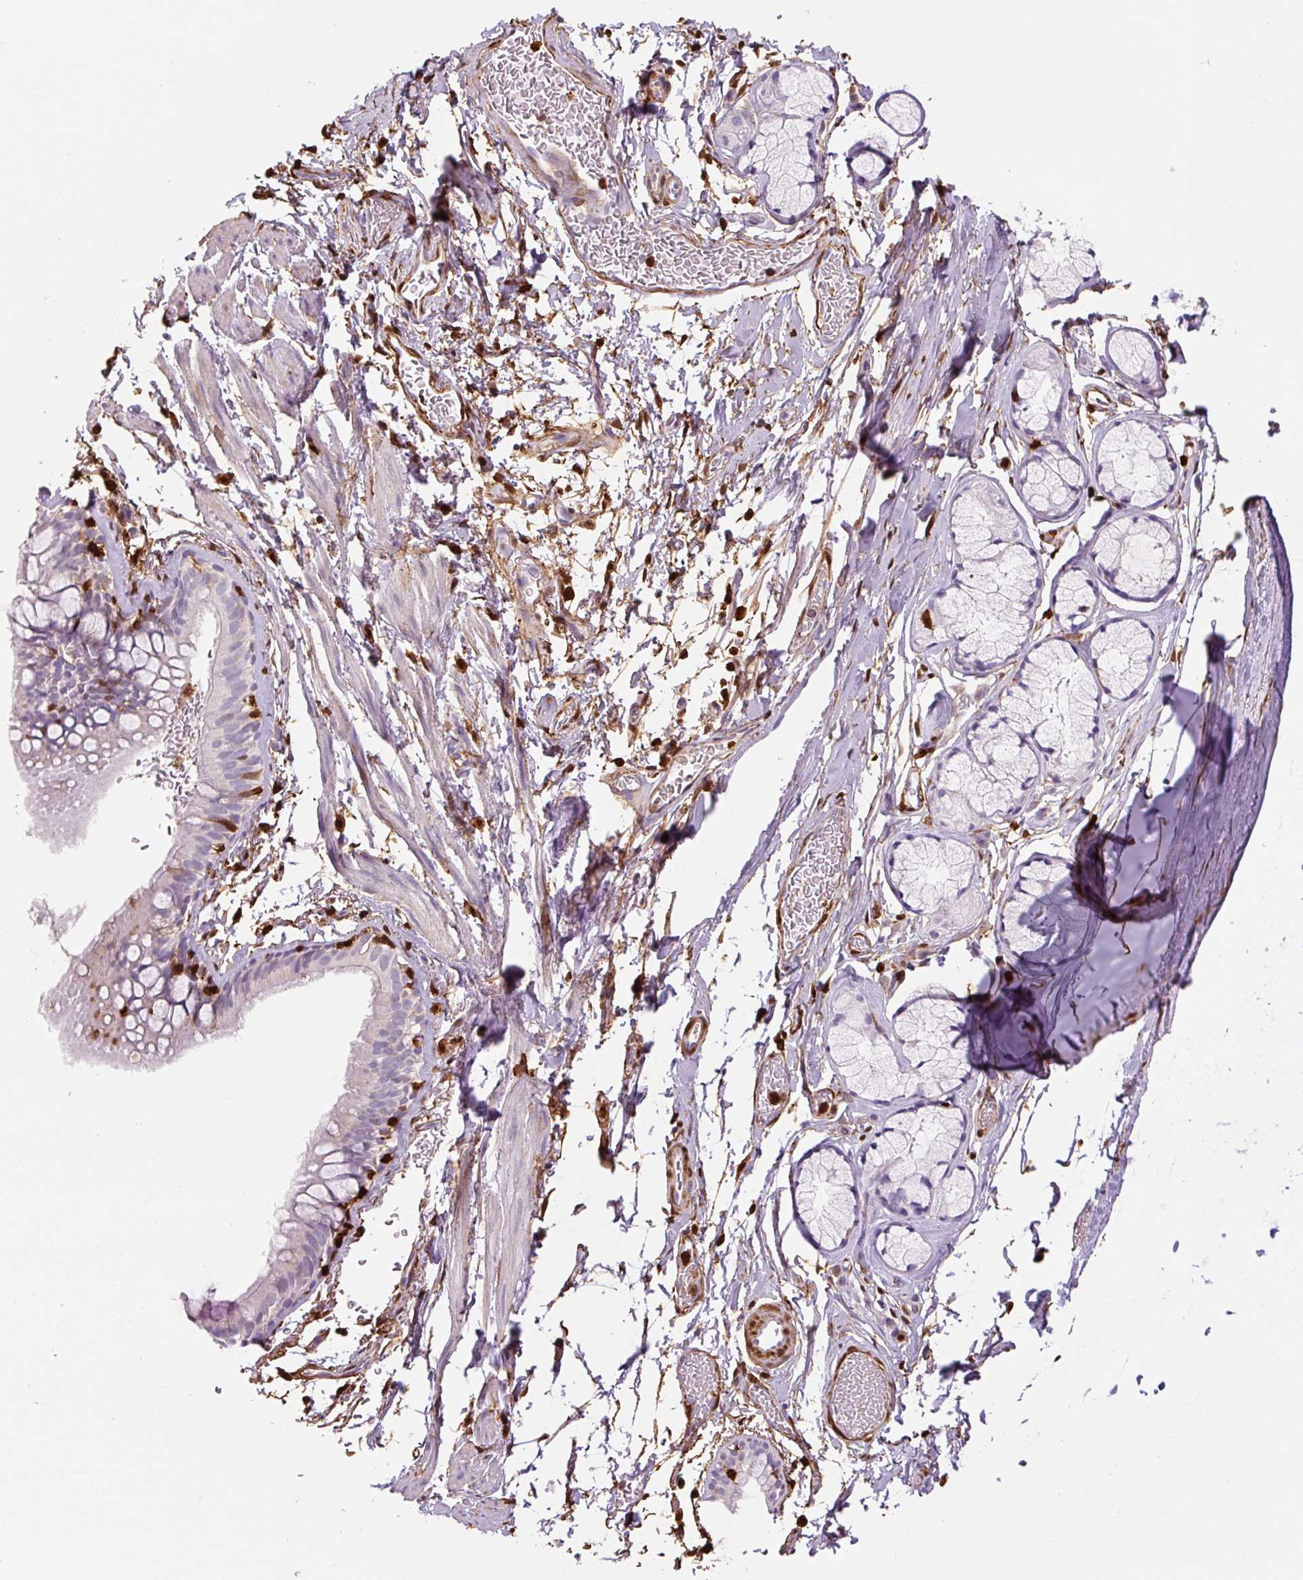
{"staining": {"intensity": "negative", "quantity": "none", "location": "none"}, "tissue": "bronchus", "cell_type": "Respiratory epithelial cells", "image_type": "normal", "snomed": [{"axis": "morphology", "description": "Normal tissue, NOS"}, {"axis": "topography", "description": "Bronchus"}], "caption": "DAB immunohistochemical staining of benign human bronchus reveals no significant expression in respiratory epithelial cells. (Stains: DAB immunohistochemistry with hematoxylin counter stain, Microscopy: brightfield microscopy at high magnification).", "gene": "S100A4", "patient": {"sex": "male", "age": 67}}